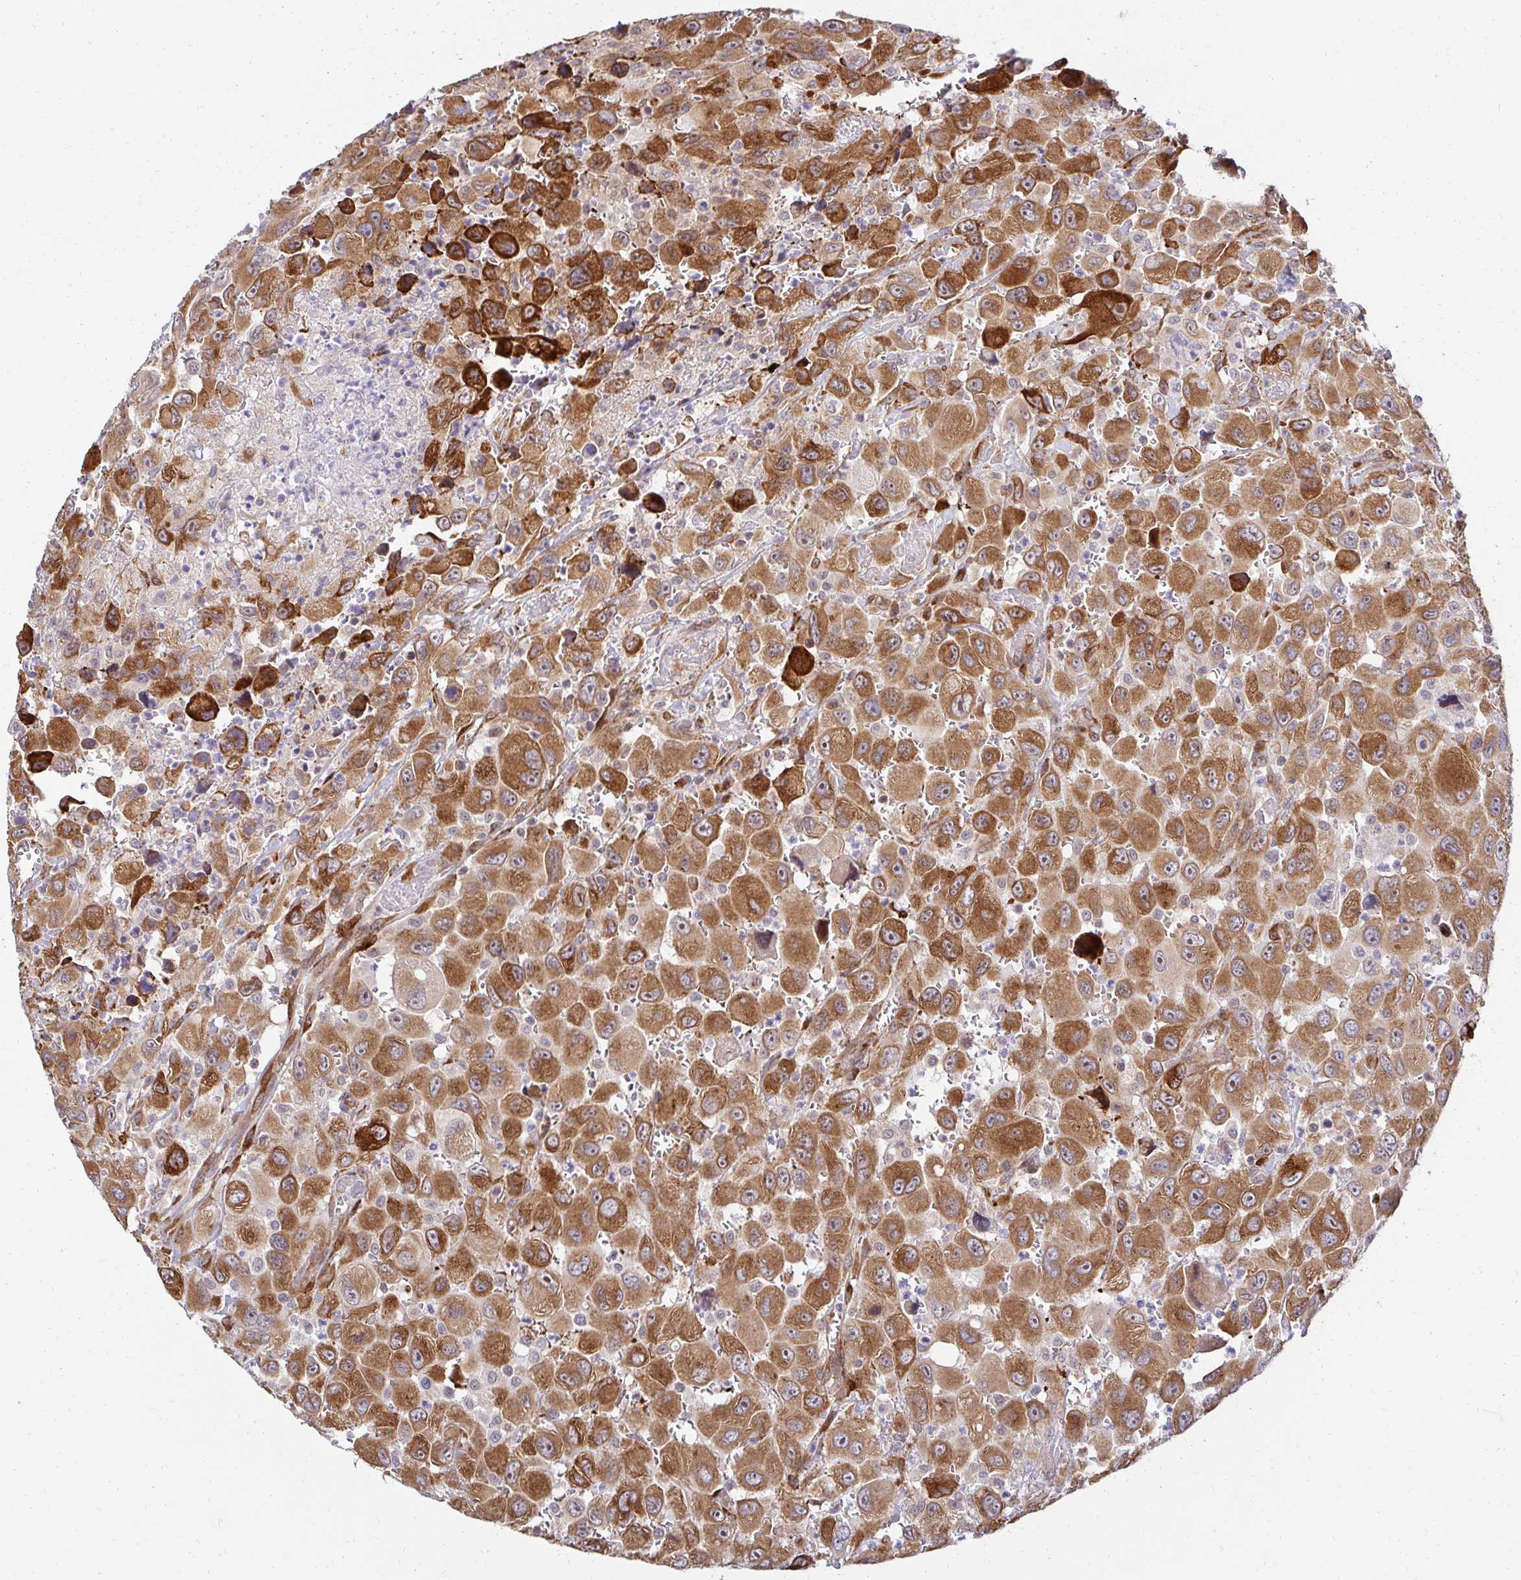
{"staining": {"intensity": "strong", "quantity": ">75%", "location": "cytoplasmic/membranous"}, "tissue": "head and neck cancer", "cell_type": "Tumor cells", "image_type": "cancer", "snomed": [{"axis": "morphology", "description": "Squamous cell carcinoma, NOS"}, {"axis": "morphology", "description": "Squamous cell carcinoma, metastatic, NOS"}, {"axis": "topography", "description": "Oral tissue"}, {"axis": "topography", "description": "Head-Neck"}], "caption": "Immunohistochemistry histopathology image of neoplastic tissue: head and neck cancer (squamous cell carcinoma) stained using immunohistochemistry displays high levels of strong protein expression localized specifically in the cytoplasmic/membranous of tumor cells, appearing as a cytoplasmic/membranous brown color.", "gene": "HPS1", "patient": {"sex": "female", "age": 85}}